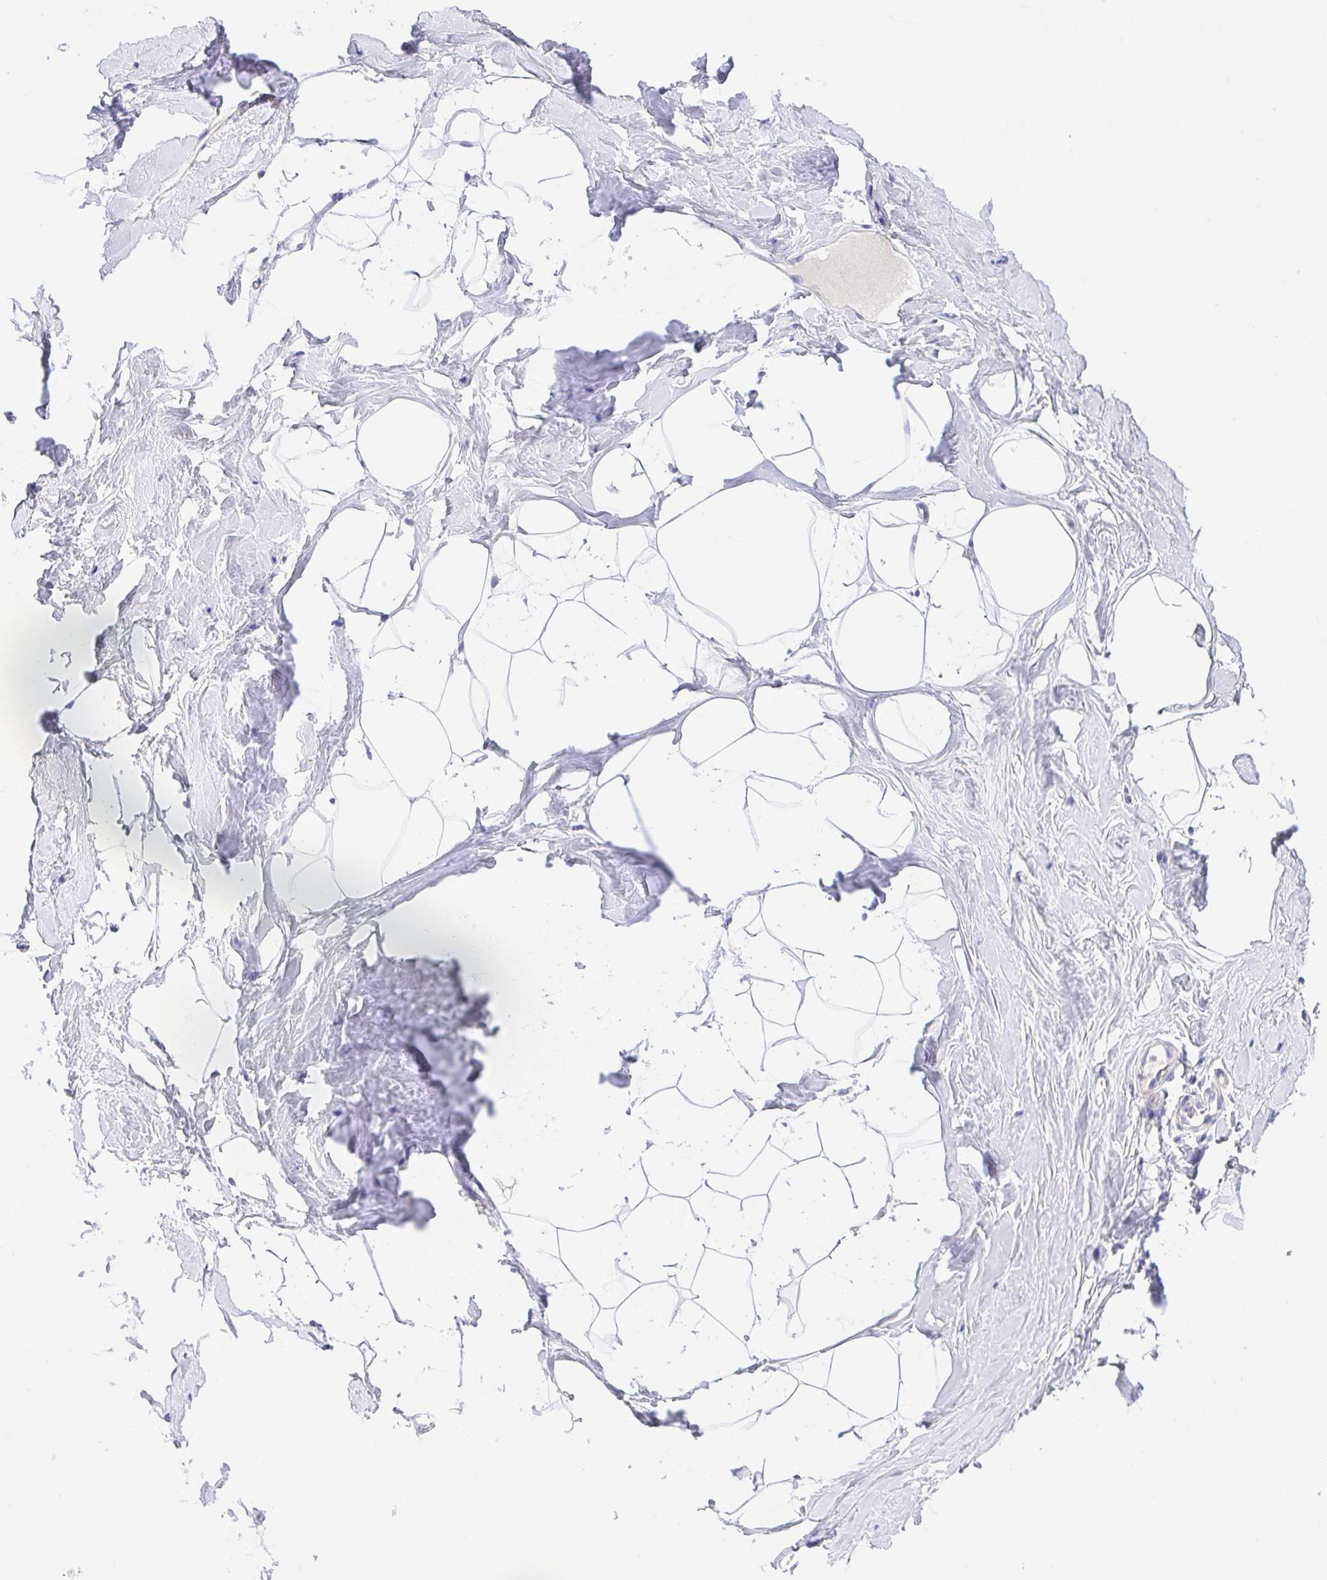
{"staining": {"intensity": "negative", "quantity": "none", "location": "none"}, "tissue": "breast", "cell_type": "Adipocytes", "image_type": "normal", "snomed": [{"axis": "morphology", "description": "Normal tissue, NOS"}, {"axis": "topography", "description": "Breast"}], "caption": "This image is of unremarkable breast stained with immunohistochemistry (IHC) to label a protein in brown with the nuclei are counter-stained blue. There is no expression in adipocytes.", "gene": "PRR14L", "patient": {"sex": "female", "age": 32}}